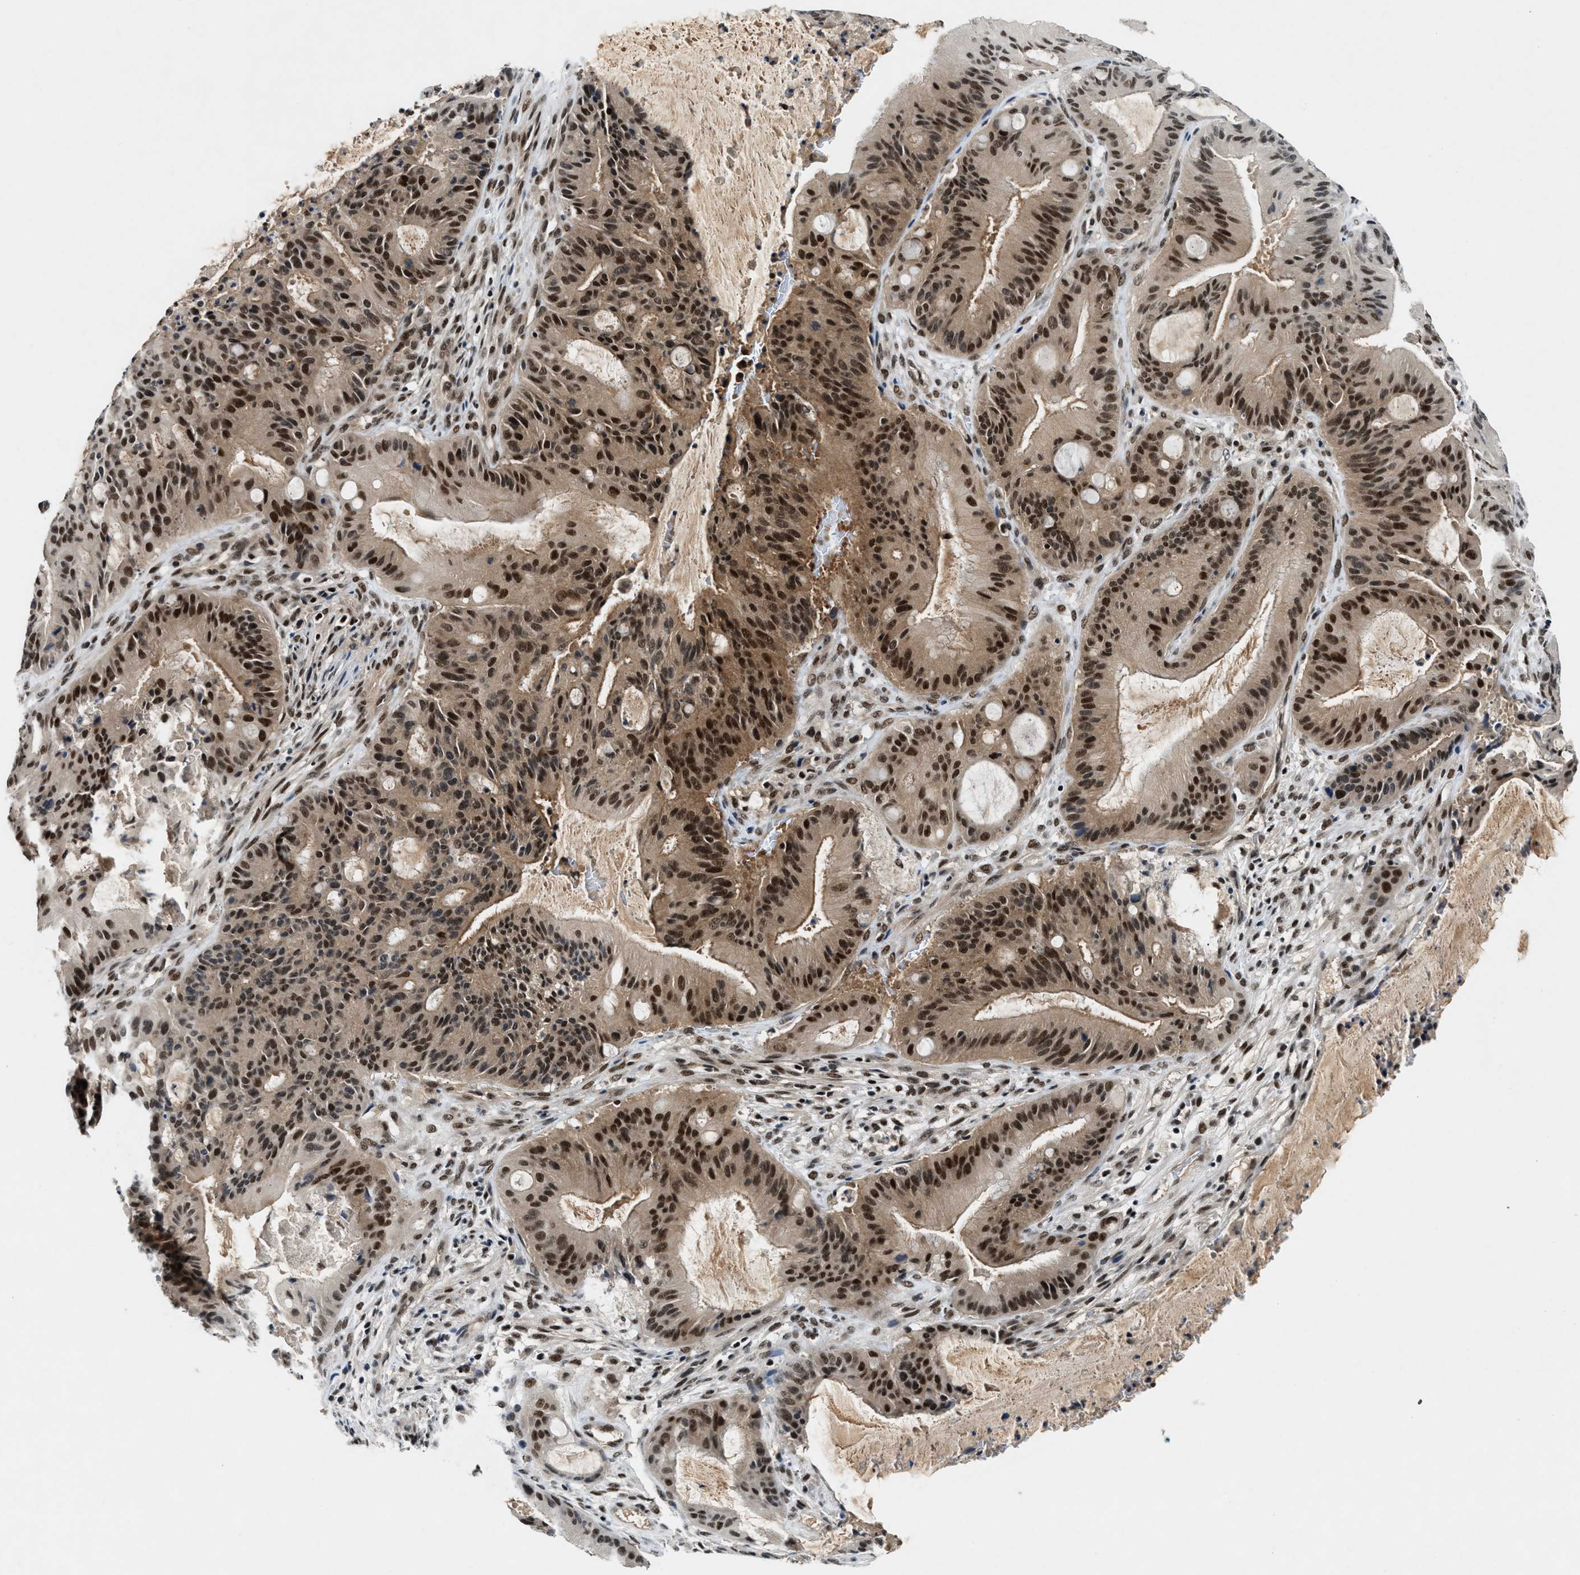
{"staining": {"intensity": "strong", "quantity": ">75%", "location": "cytoplasmic/membranous,nuclear"}, "tissue": "liver cancer", "cell_type": "Tumor cells", "image_type": "cancer", "snomed": [{"axis": "morphology", "description": "Normal tissue, NOS"}, {"axis": "morphology", "description": "Cholangiocarcinoma"}, {"axis": "topography", "description": "Liver"}, {"axis": "topography", "description": "Peripheral nerve tissue"}], "caption": "Immunohistochemistry (IHC) photomicrograph of liver cholangiocarcinoma stained for a protein (brown), which demonstrates high levels of strong cytoplasmic/membranous and nuclear staining in about >75% of tumor cells.", "gene": "NCOA1", "patient": {"sex": "female", "age": 73}}